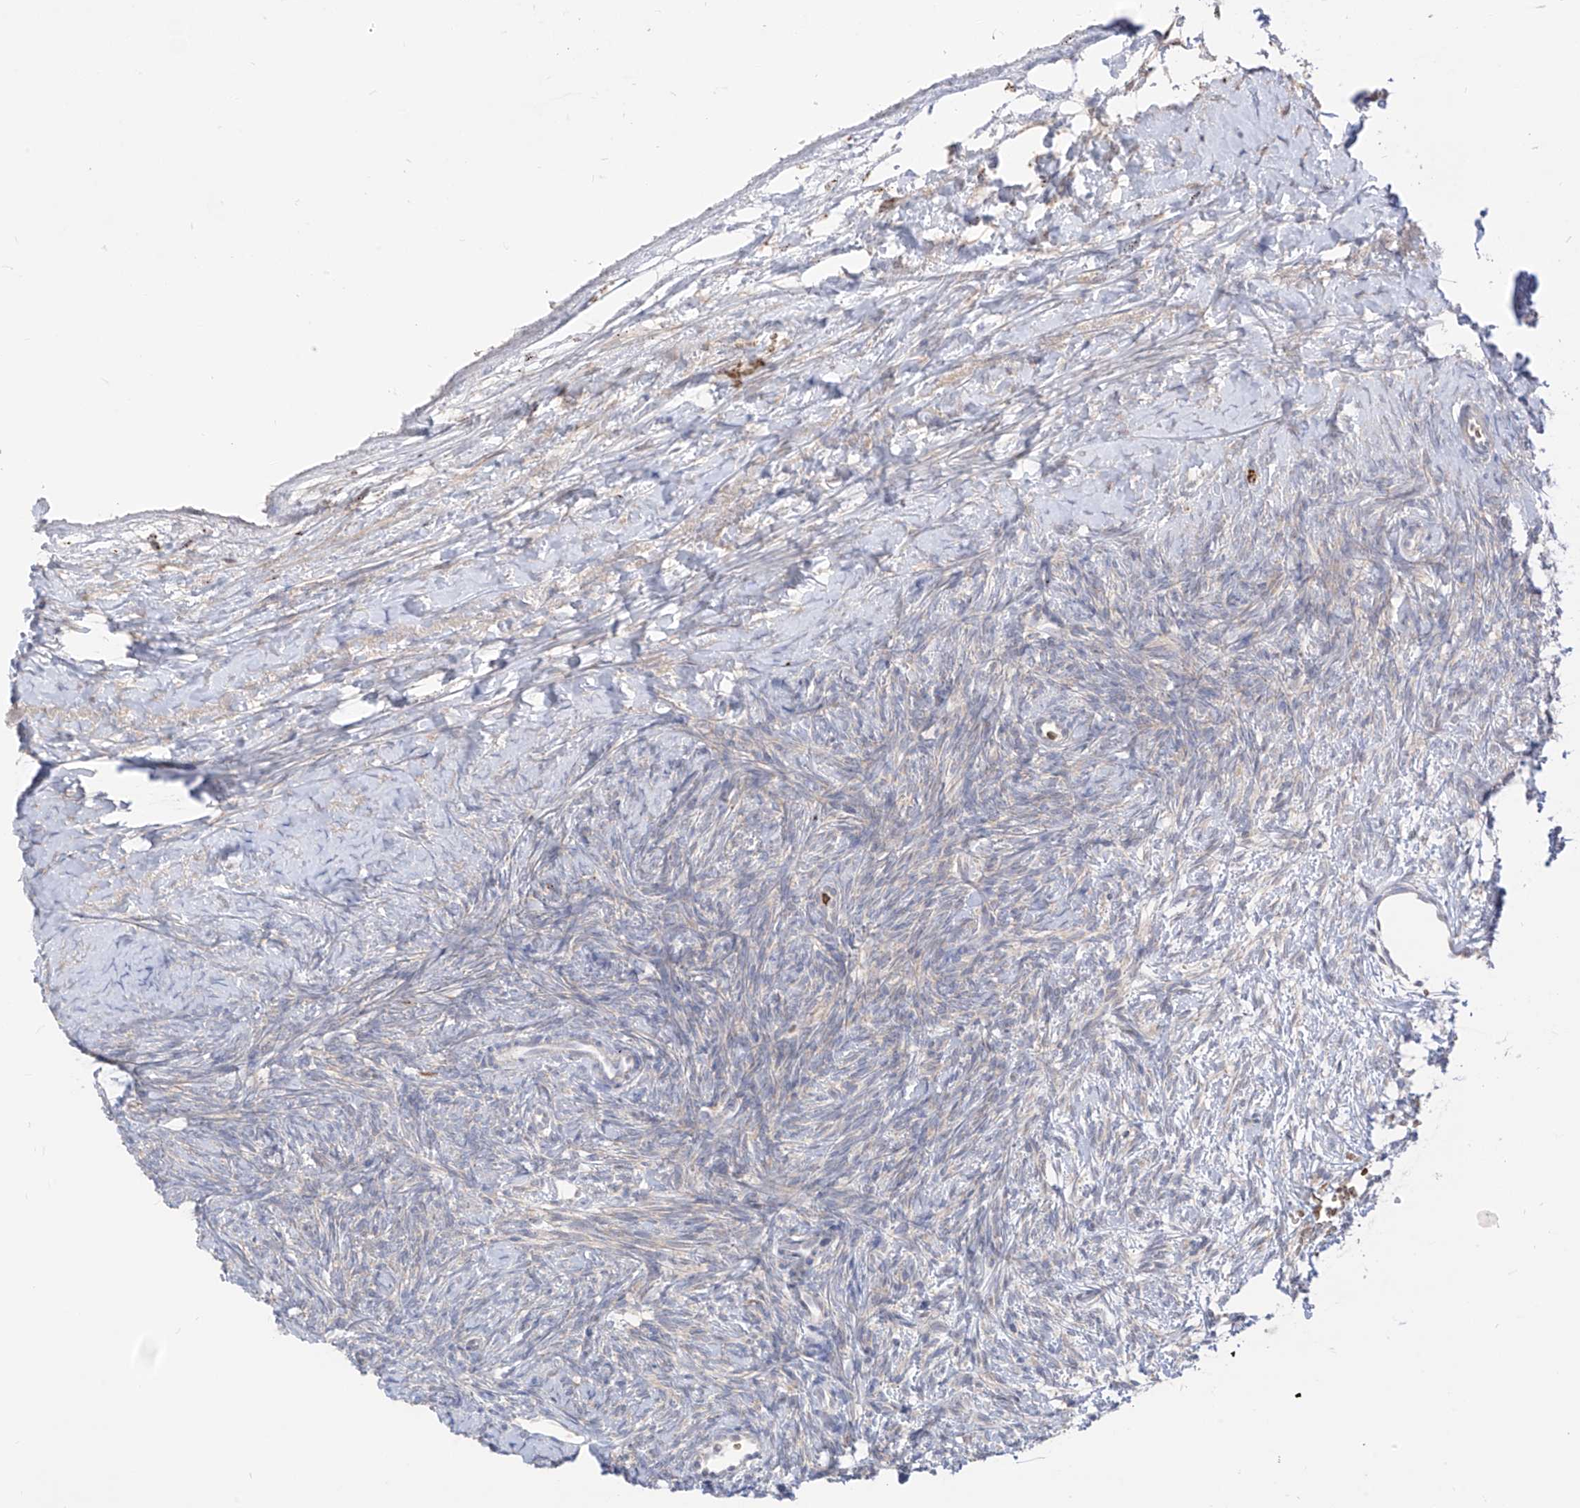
{"staining": {"intensity": "negative", "quantity": "none", "location": "none"}, "tissue": "ovary", "cell_type": "Ovarian stroma cells", "image_type": "normal", "snomed": [{"axis": "morphology", "description": "Normal tissue, NOS"}, {"axis": "morphology", "description": "Developmental malformation"}, {"axis": "topography", "description": "Ovary"}], "caption": "High power microscopy histopathology image of an immunohistochemistry (IHC) image of normal ovary, revealing no significant positivity in ovarian stroma cells.", "gene": "ARHGEF40", "patient": {"sex": "female", "age": 39}}